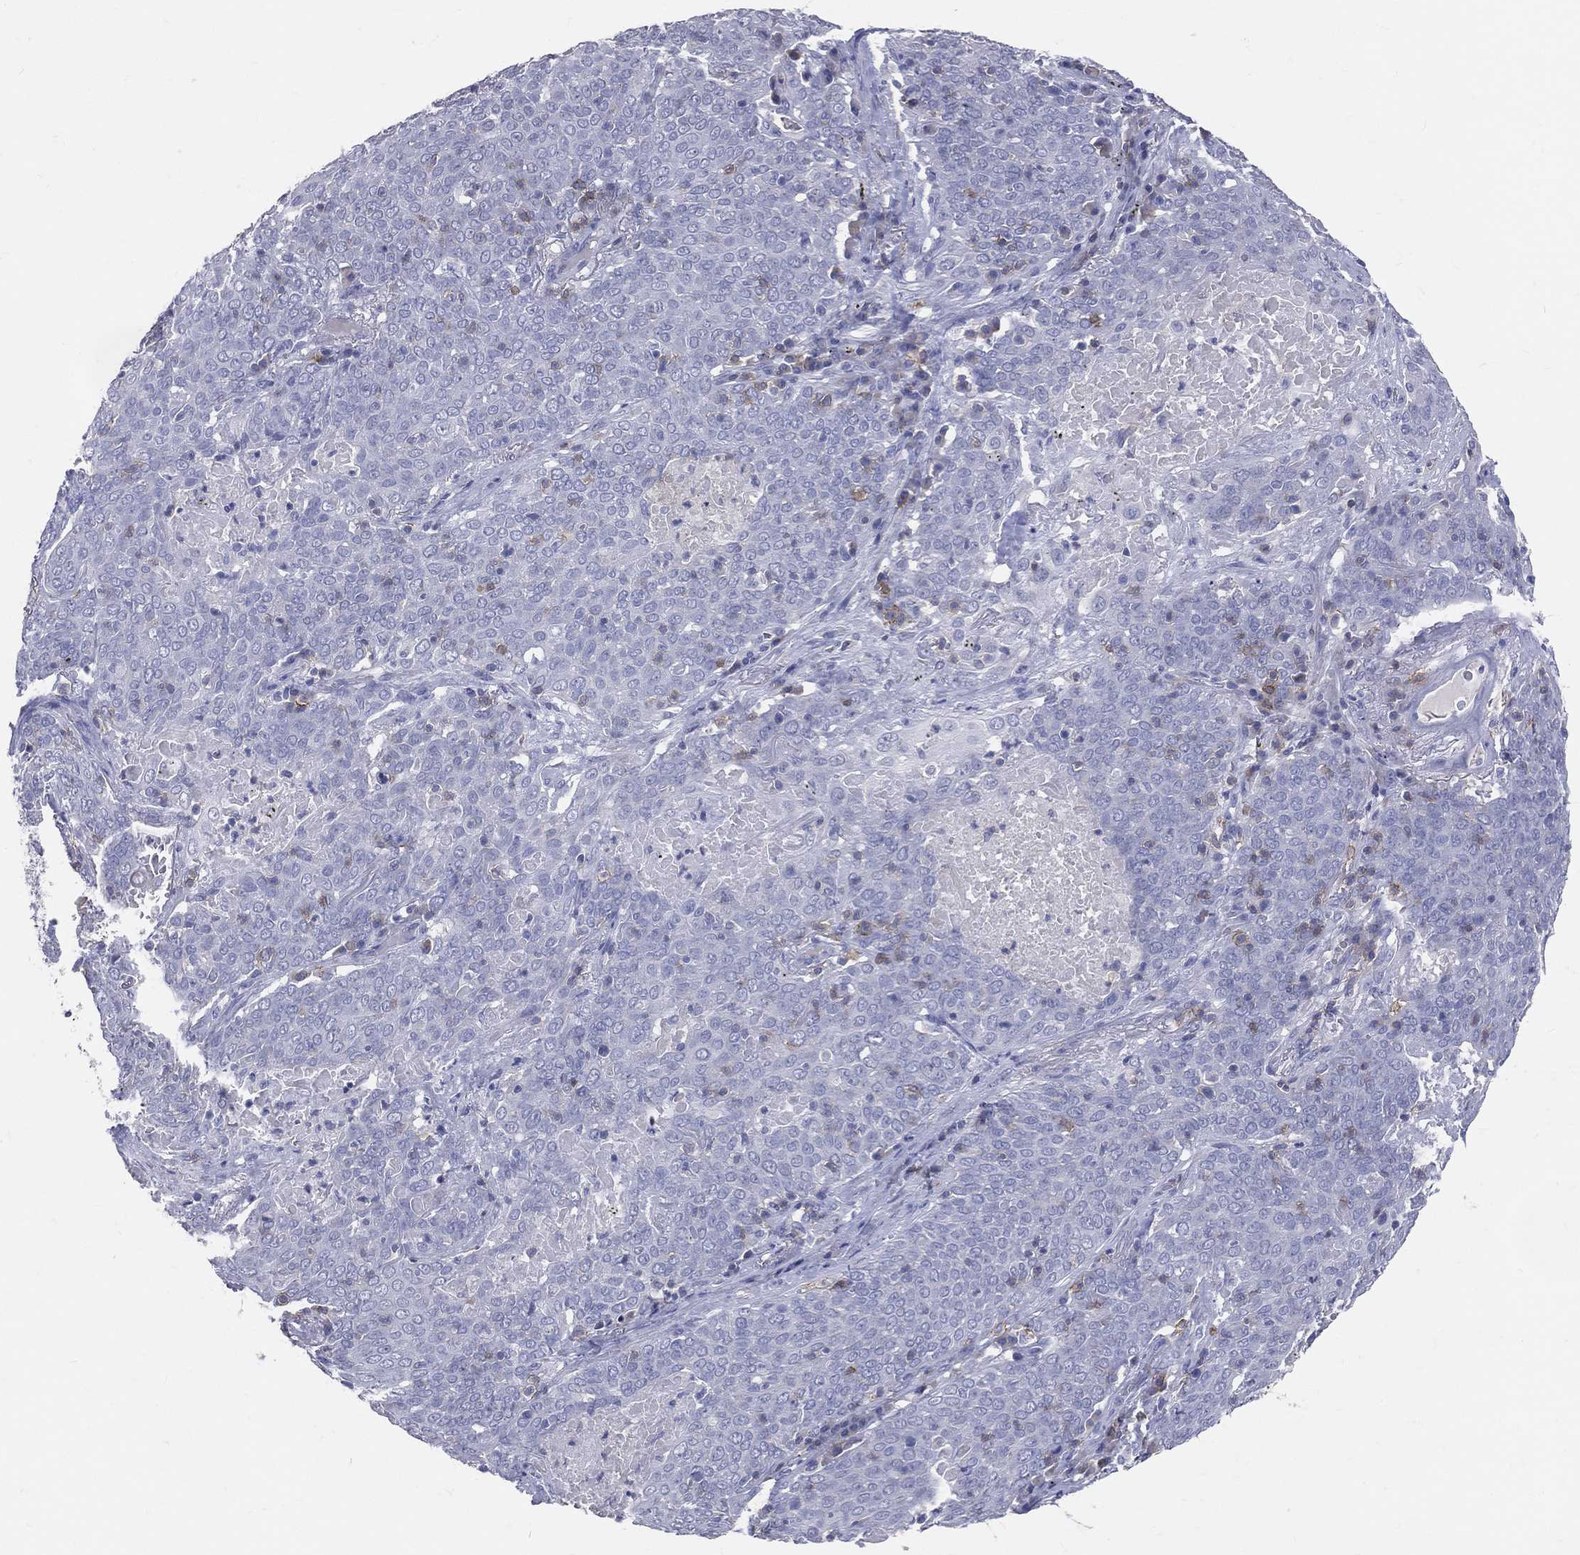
{"staining": {"intensity": "negative", "quantity": "none", "location": "none"}, "tissue": "lung cancer", "cell_type": "Tumor cells", "image_type": "cancer", "snomed": [{"axis": "morphology", "description": "Squamous cell carcinoma, NOS"}, {"axis": "topography", "description": "Lung"}], "caption": "A photomicrograph of lung cancer stained for a protein shows no brown staining in tumor cells.", "gene": "LAT", "patient": {"sex": "male", "age": 82}}